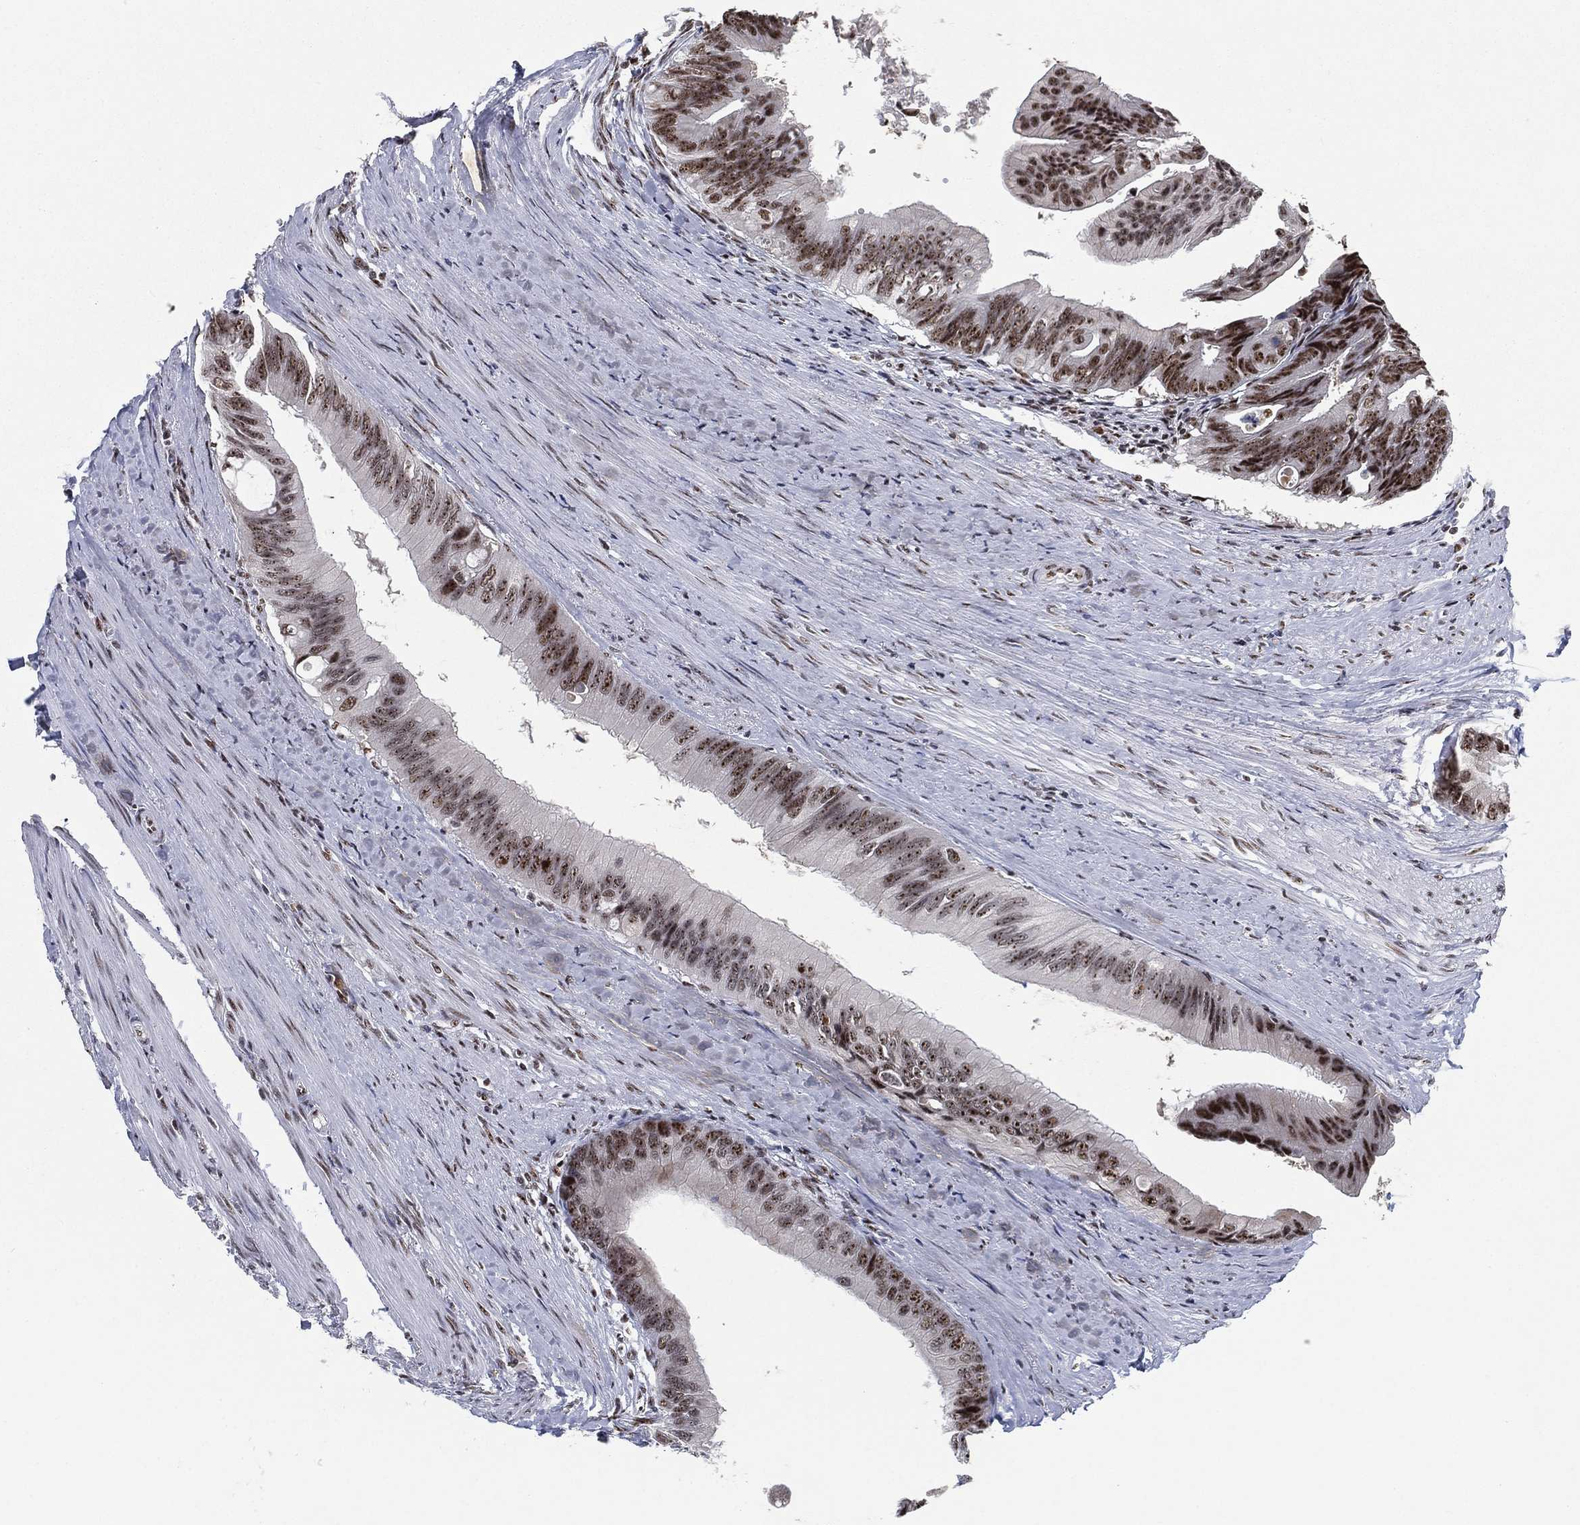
{"staining": {"intensity": "moderate", "quantity": ">75%", "location": "nuclear"}, "tissue": "colorectal cancer", "cell_type": "Tumor cells", "image_type": "cancer", "snomed": [{"axis": "morphology", "description": "Normal tissue, NOS"}, {"axis": "morphology", "description": "Adenocarcinoma, NOS"}, {"axis": "topography", "description": "Colon"}], "caption": "Colorectal cancer (adenocarcinoma) stained with a protein marker shows moderate staining in tumor cells.", "gene": "DDX27", "patient": {"sex": "male", "age": 65}}